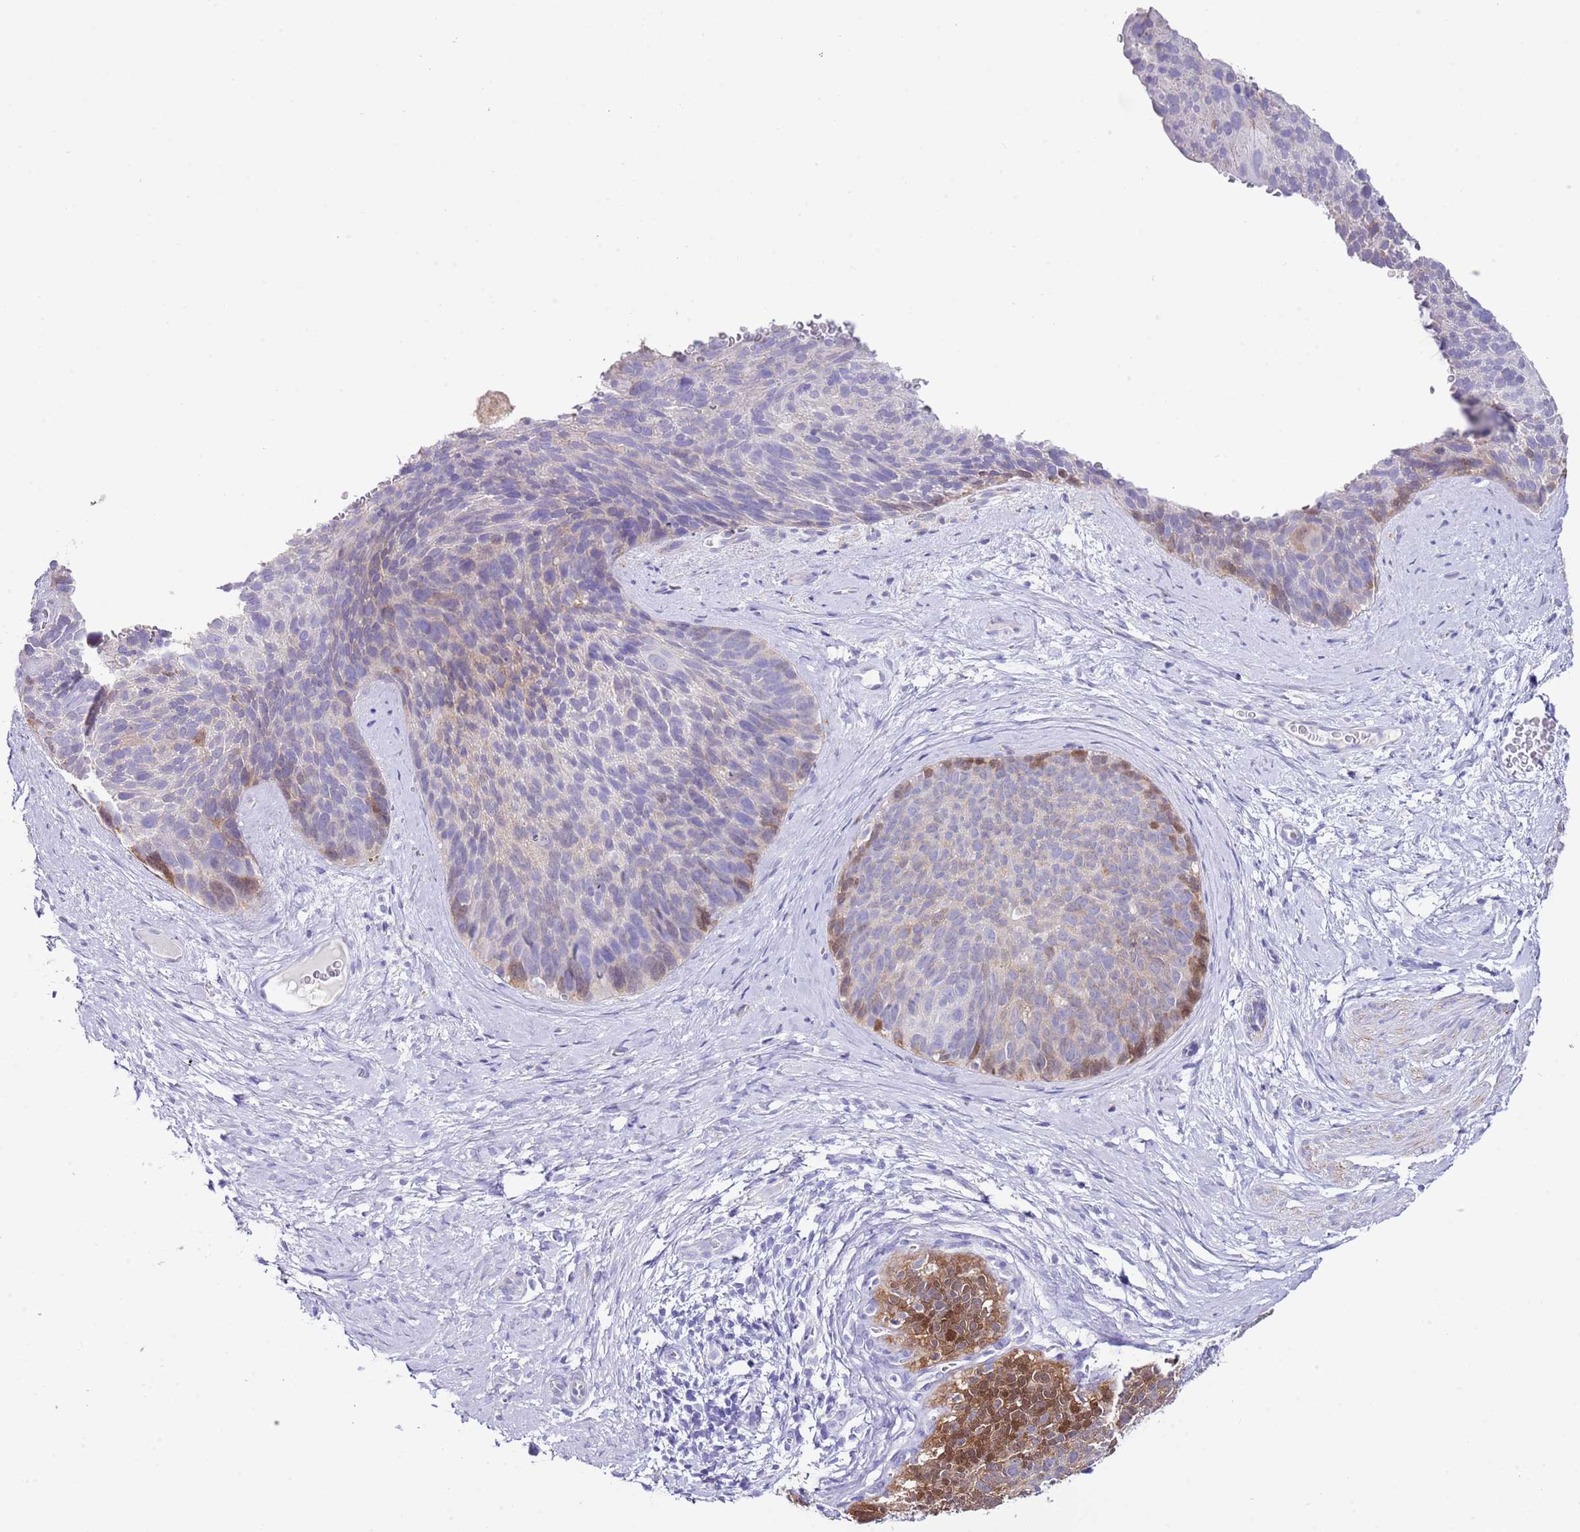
{"staining": {"intensity": "moderate", "quantity": "<25%", "location": "cytoplasmic/membranous"}, "tissue": "cervical cancer", "cell_type": "Tumor cells", "image_type": "cancer", "snomed": [{"axis": "morphology", "description": "Squamous cell carcinoma, NOS"}, {"axis": "topography", "description": "Cervix"}], "caption": "The image exhibits staining of squamous cell carcinoma (cervical), revealing moderate cytoplasmic/membranous protein staining (brown color) within tumor cells. The protein is shown in brown color, while the nuclei are stained blue.", "gene": "ALDH3A1", "patient": {"sex": "female", "age": 80}}